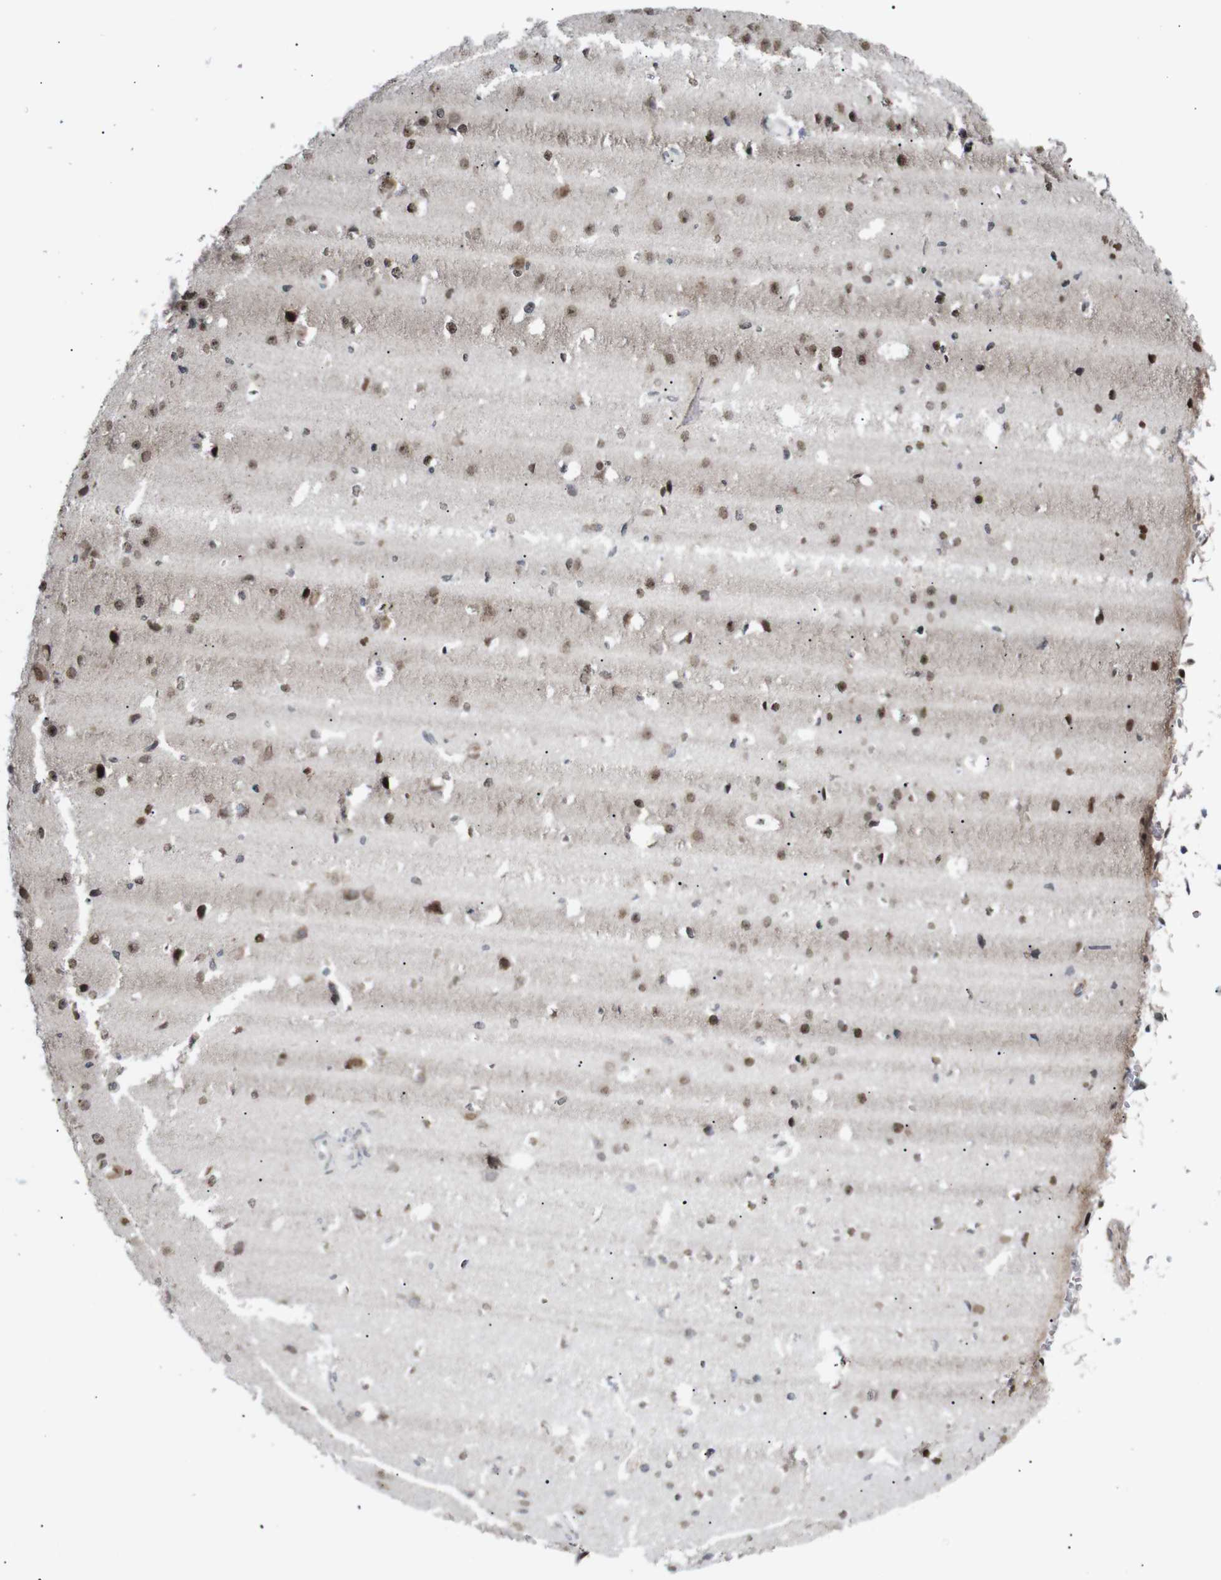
{"staining": {"intensity": "negative", "quantity": "none", "location": "none"}, "tissue": "cerebral cortex", "cell_type": "Endothelial cells", "image_type": "normal", "snomed": [{"axis": "morphology", "description": "Normal tissue, NOS"}, {"axis": "morphology", "description": "Developmental malformation"}, {"axis": "topography", "description": "Cerebral cortex"}], "caption": "Endothelial cells show no significant protein expression in normal cerebral cortex.", "gene": "KIF23", "patient": {"sex": "female", "age": 30}}